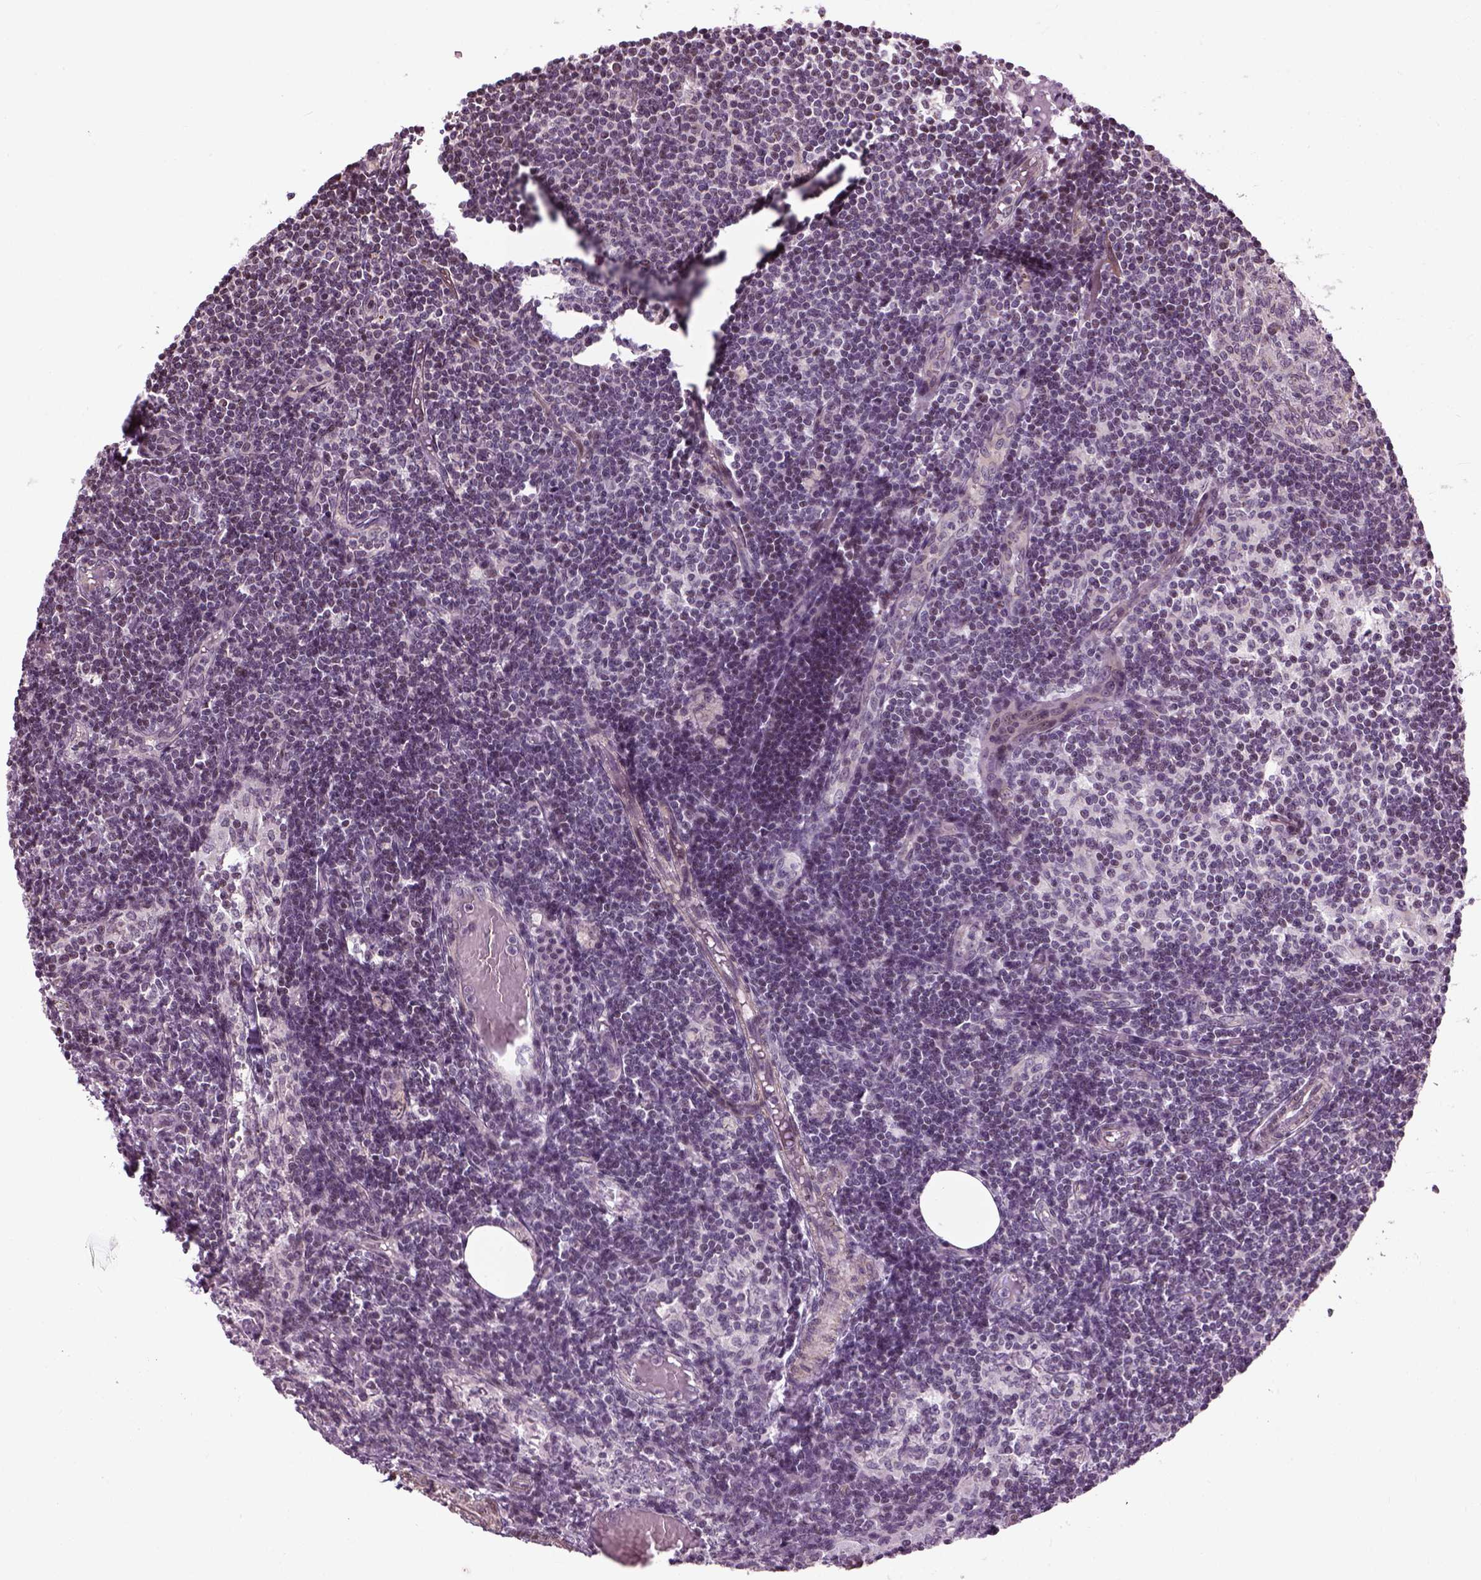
{"staining": {"intensity": "negative", "quantity": "none", "location": "none"}, "tissue": "lymph node", "cell_type": "Germinal center cells", "image_type": "normal", "snomed": [{"axis": "morphology", "description": "Normal tissue, NOS"}, {"axis": "topography", "description": "Lymph node"}], "caption": "This is a histopathology image of IHC staining of normal lymph node, which shows no expression in germinal center cells.", "gene": "XK", "patient": {"sex": "female", "age": 69}}